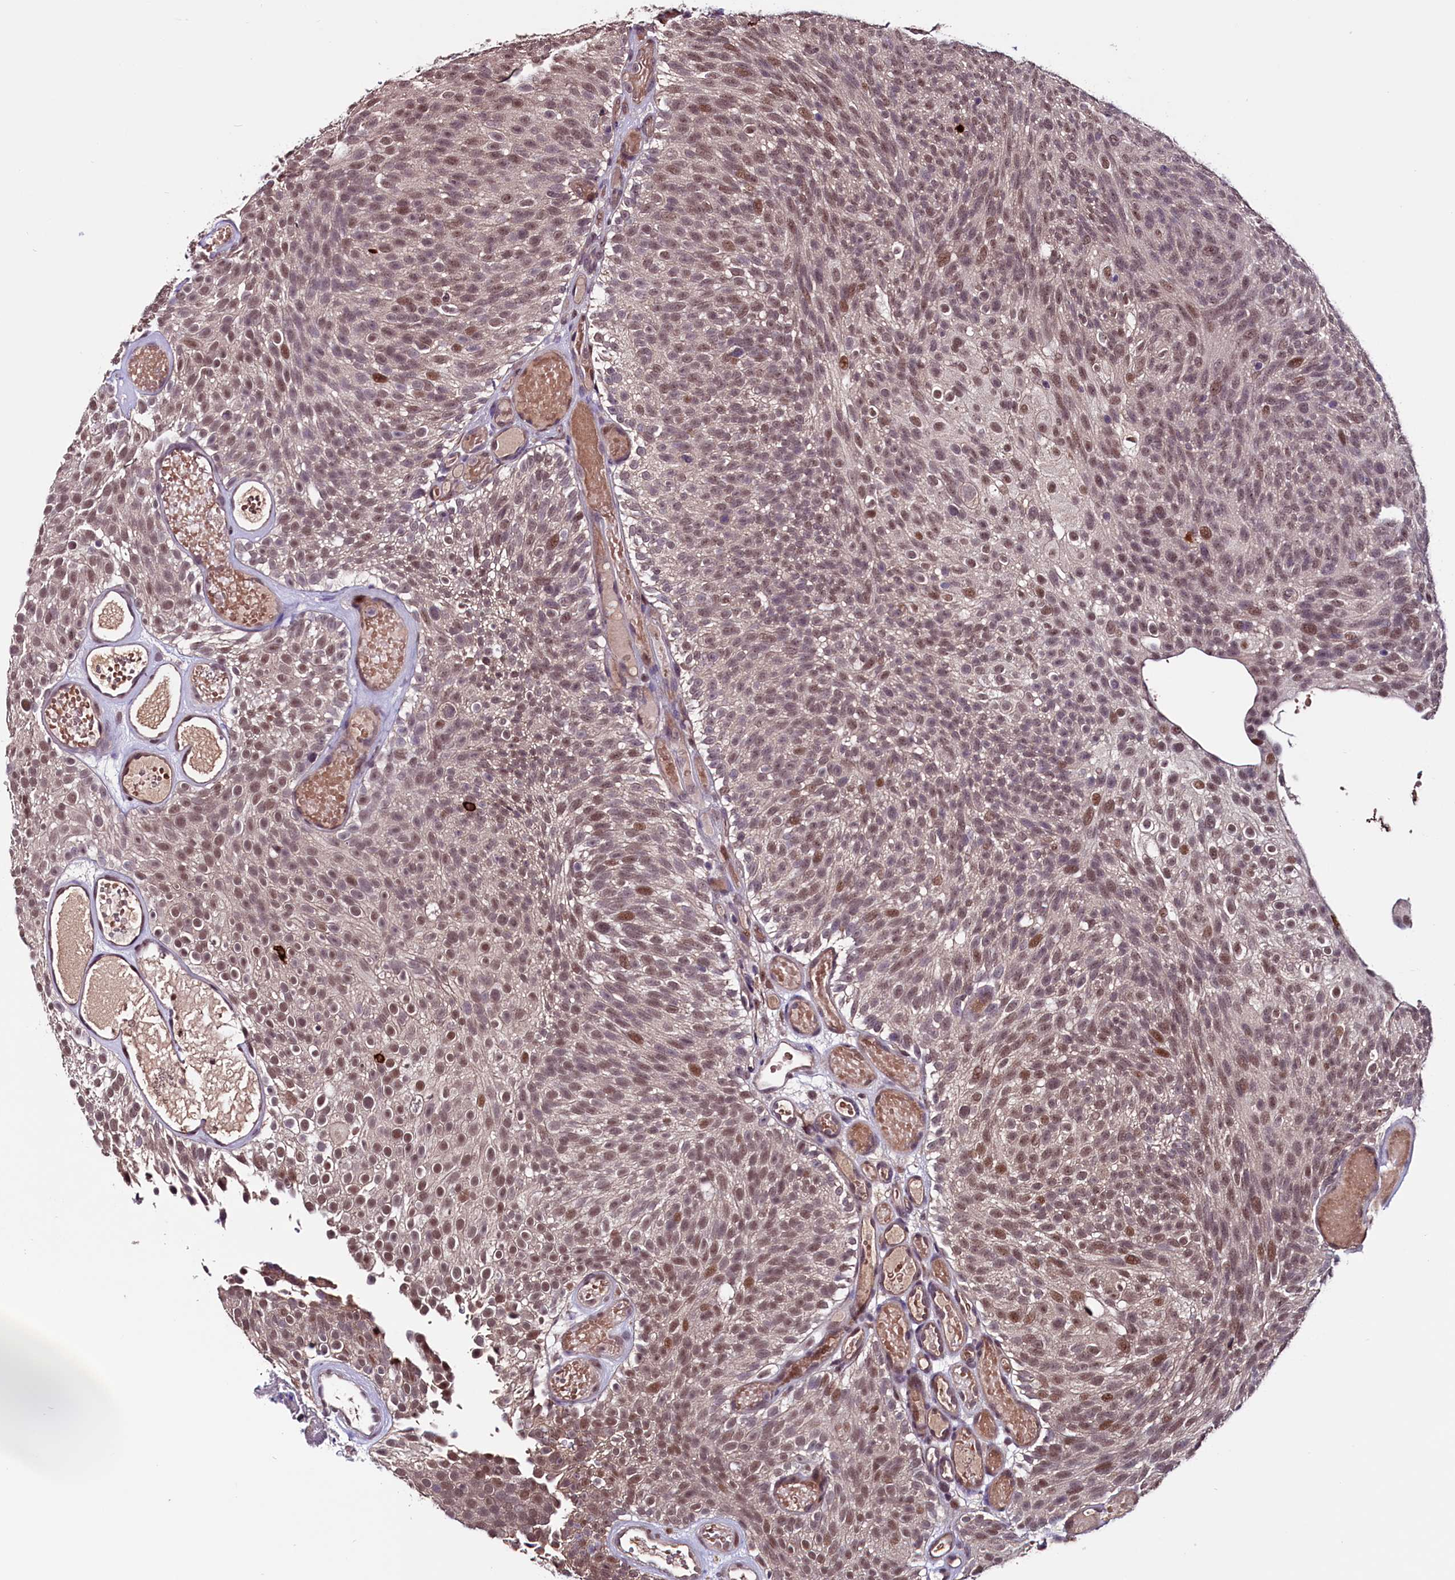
{"staining": {"intensity": "moderate", "quantity": ">75%", "location": "nuclear"}, "tissue": "urothelial cancer", "cell_type": "Tumor cells", "image_type": "cancer", "snomed": [{"axis": "morphology", "description": "Urothelial carcinoma, Low grade"}, {"axis": "topography", "description": "Urinary bladder"}], "caption": "About >75% of tumor cells in urothelial carcinoma (low-grade) display moderate nuclear protein positivity as visualized by brown immunohistochemical staining.", "gene": "RNMT", "patient": {"sex": "male", "age": 78}}